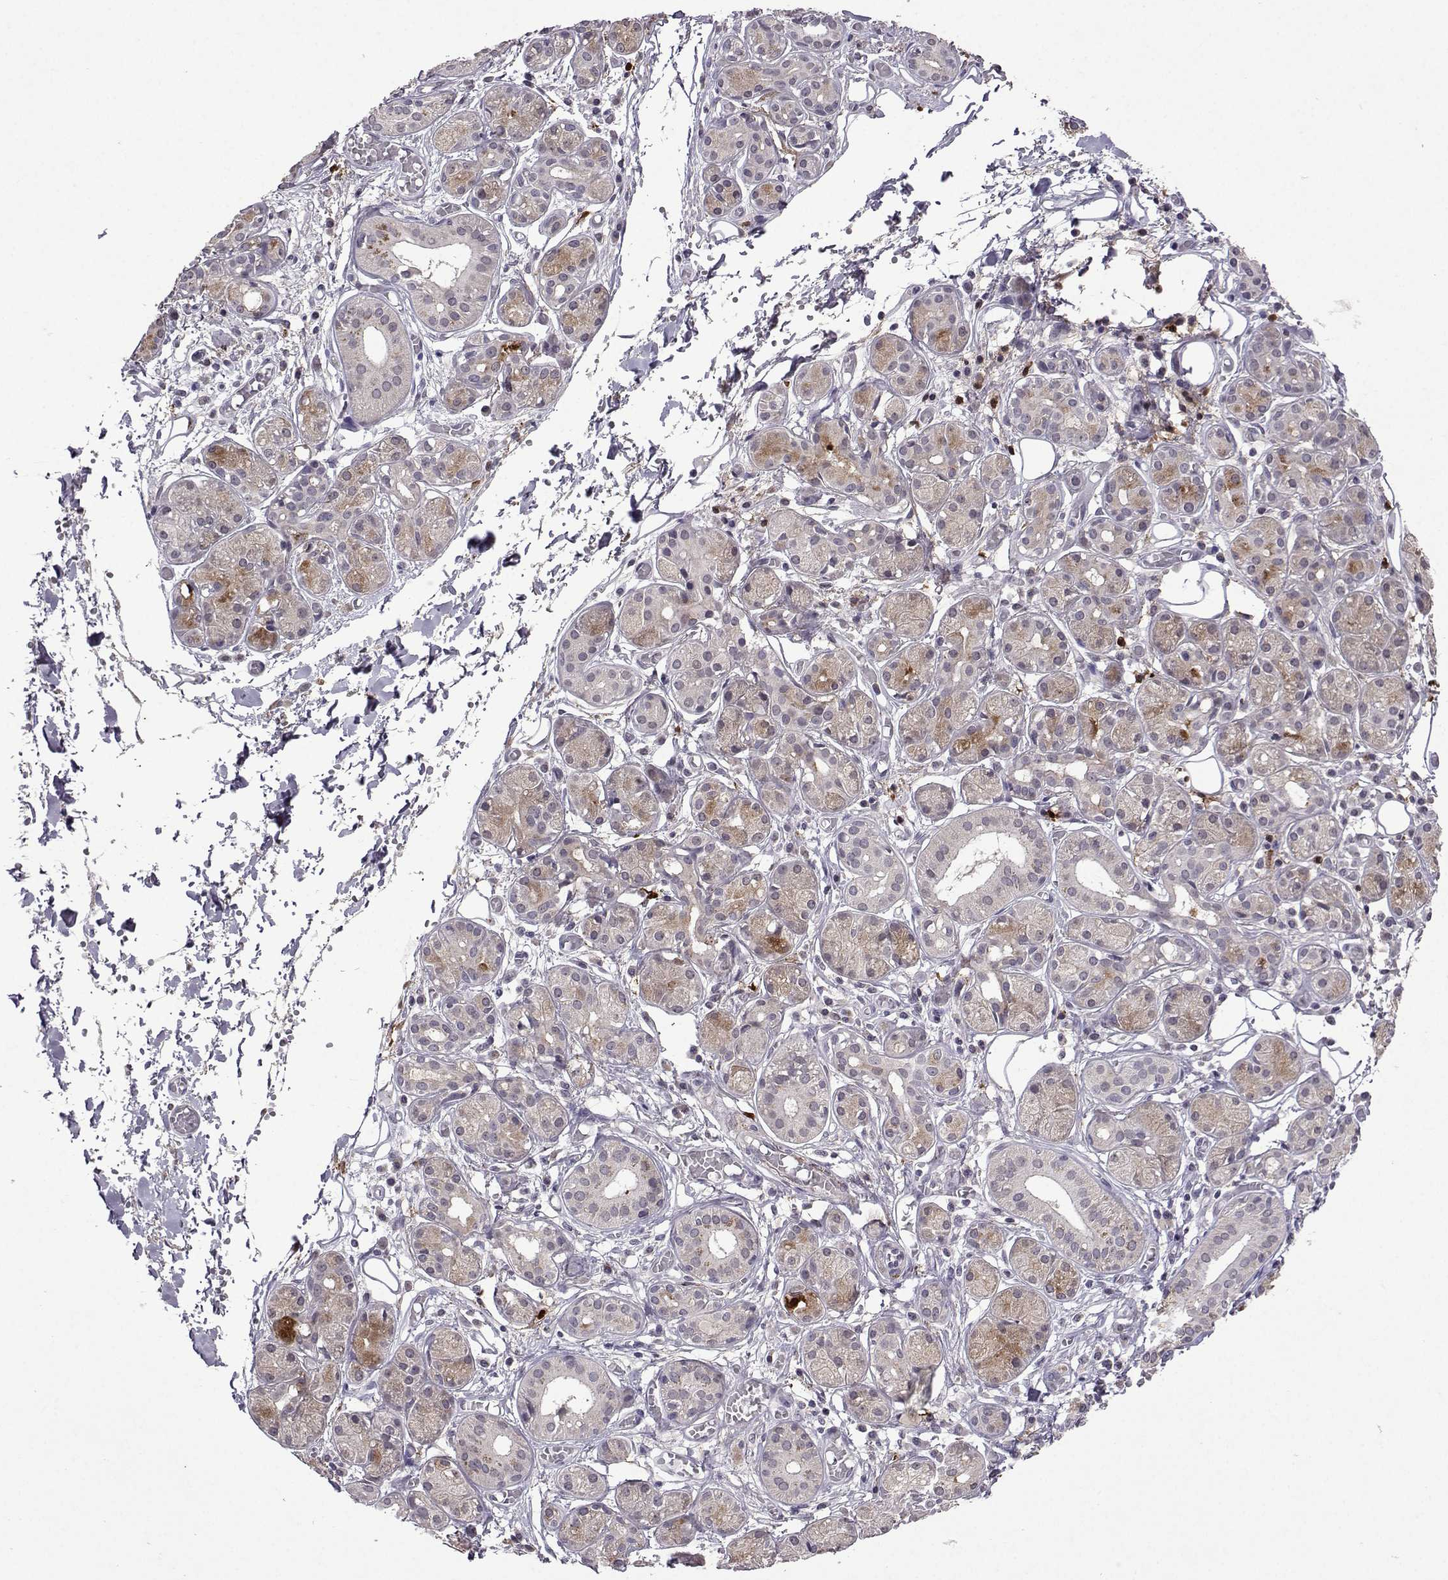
{"staining": {"intensity": "moderate", "quantity": "<25%", "location": "cytoplasmic/membranous"}, "tissue": "salivary gland", "cell_type": "Glandular cells", "image_type": "normal", "snomed": [{"axis": "morphology", "description": "Normal tissue, NOS"}, {"axis": "topography", "description": "Salivary gland"}, {"axis": "topography", "description": "Peripheral nerve tissue"}], "caption": "Immunohistochemical staining of unremarkable salivary gland exhibits moderate cytoplasmic/membranous protein staining in approximately <25% of glandular cells. Using DAB (3,3'-diaminobenzidine) (brown) and hematoxylin (blue) stains, captured at high magnification using brightfield microscopy.", "gene": "CCL28", "patient": {"sex": "male", "age": 71}}